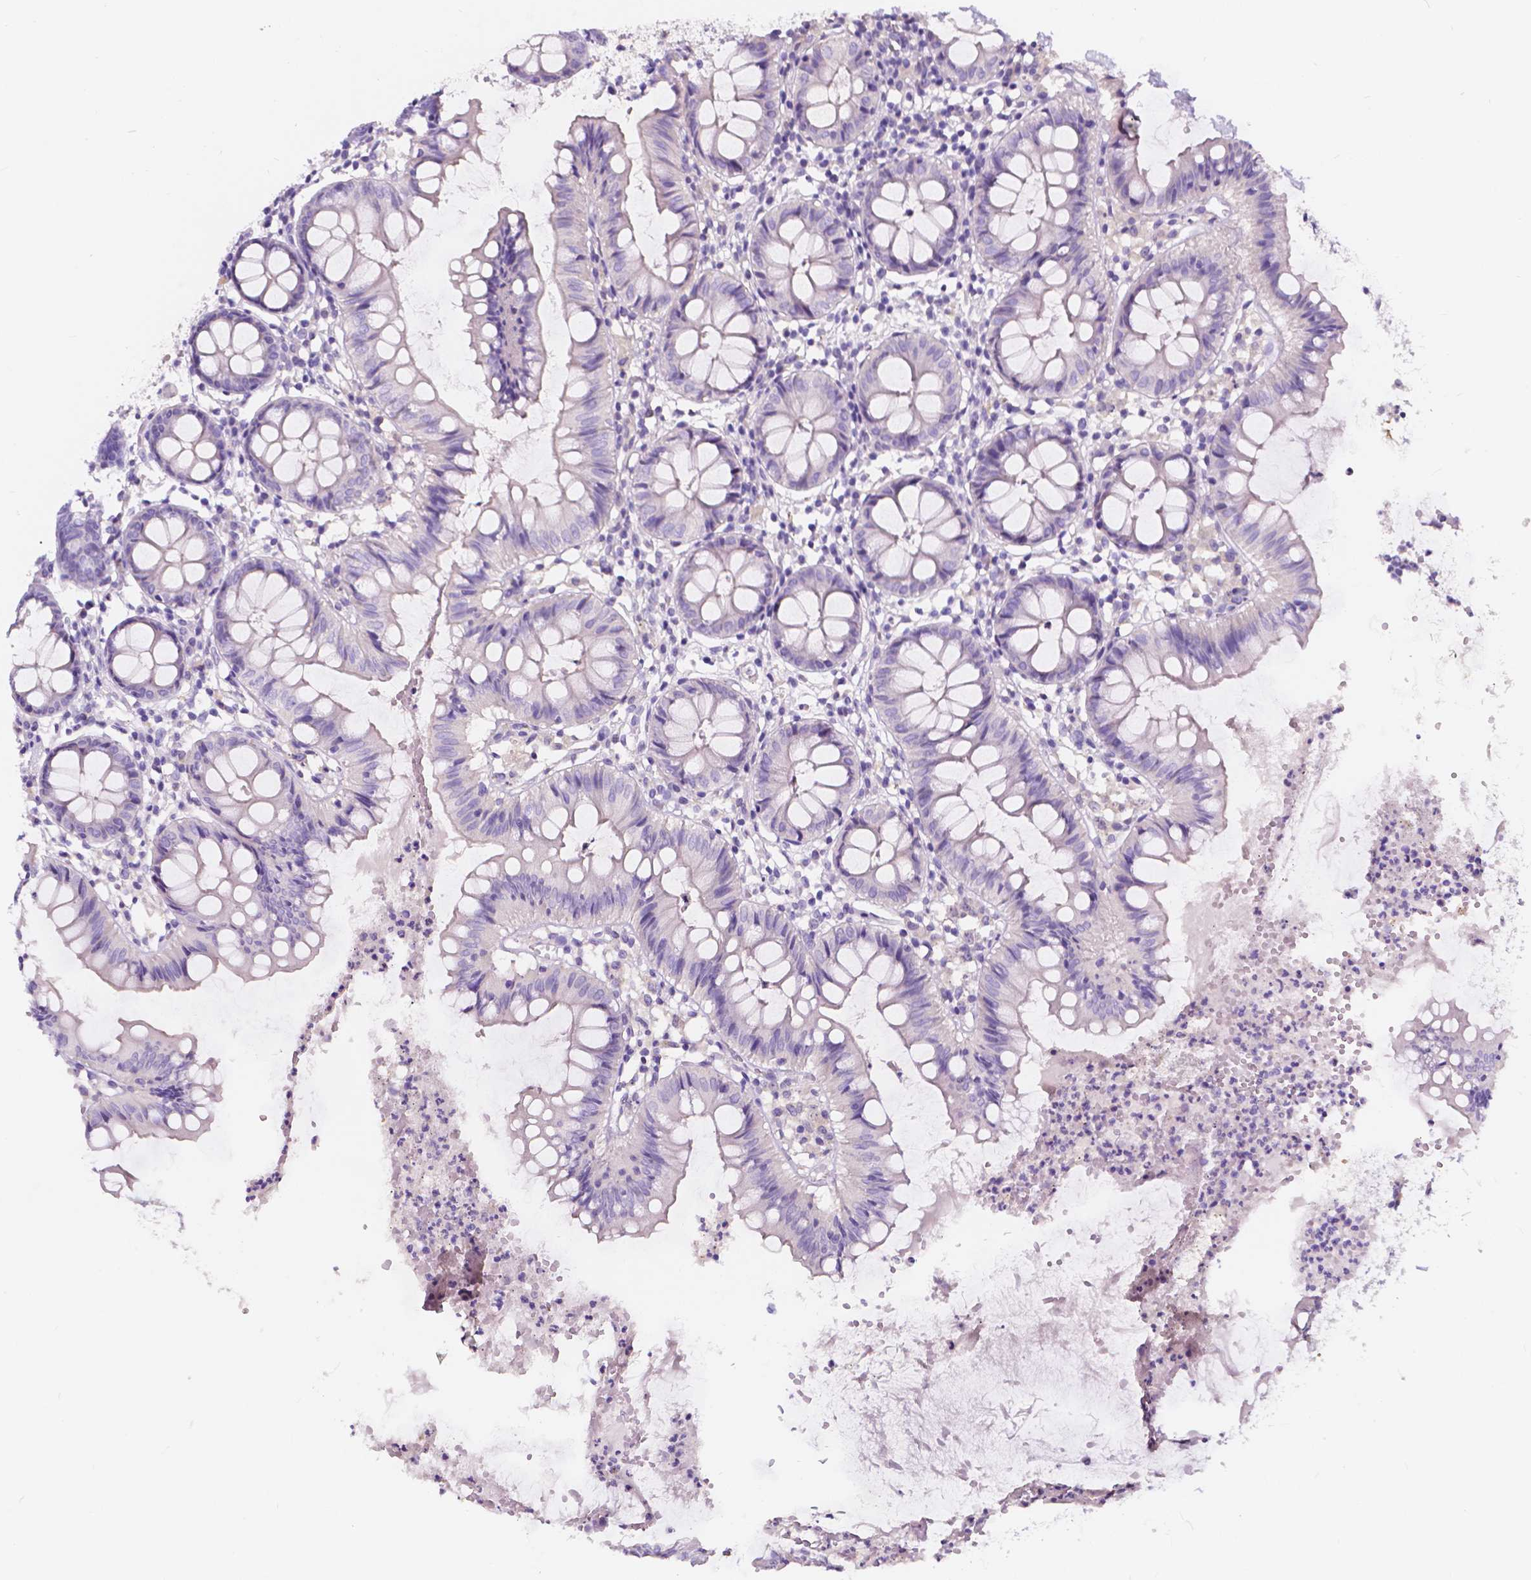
{"staining": {"intensity": "negative", "quantity": "none", "location": "none"}, "tissue": "colon", "cell_type": "Endothelial cells", "image_type": "normal", "snomed": [{"axis": "morphology", "description": "Normal tissue, NOS"}, {"axis": "topography", "description": "Colon"}], "caption": "Unremarkable colon was stained to show a protein in brown. There is no significant staining in endothelial cells. (IHC, brightfield microscopy, high magnification).", "gene": "CLSTN2", "patient": {"sex": "female", "age": 84}}